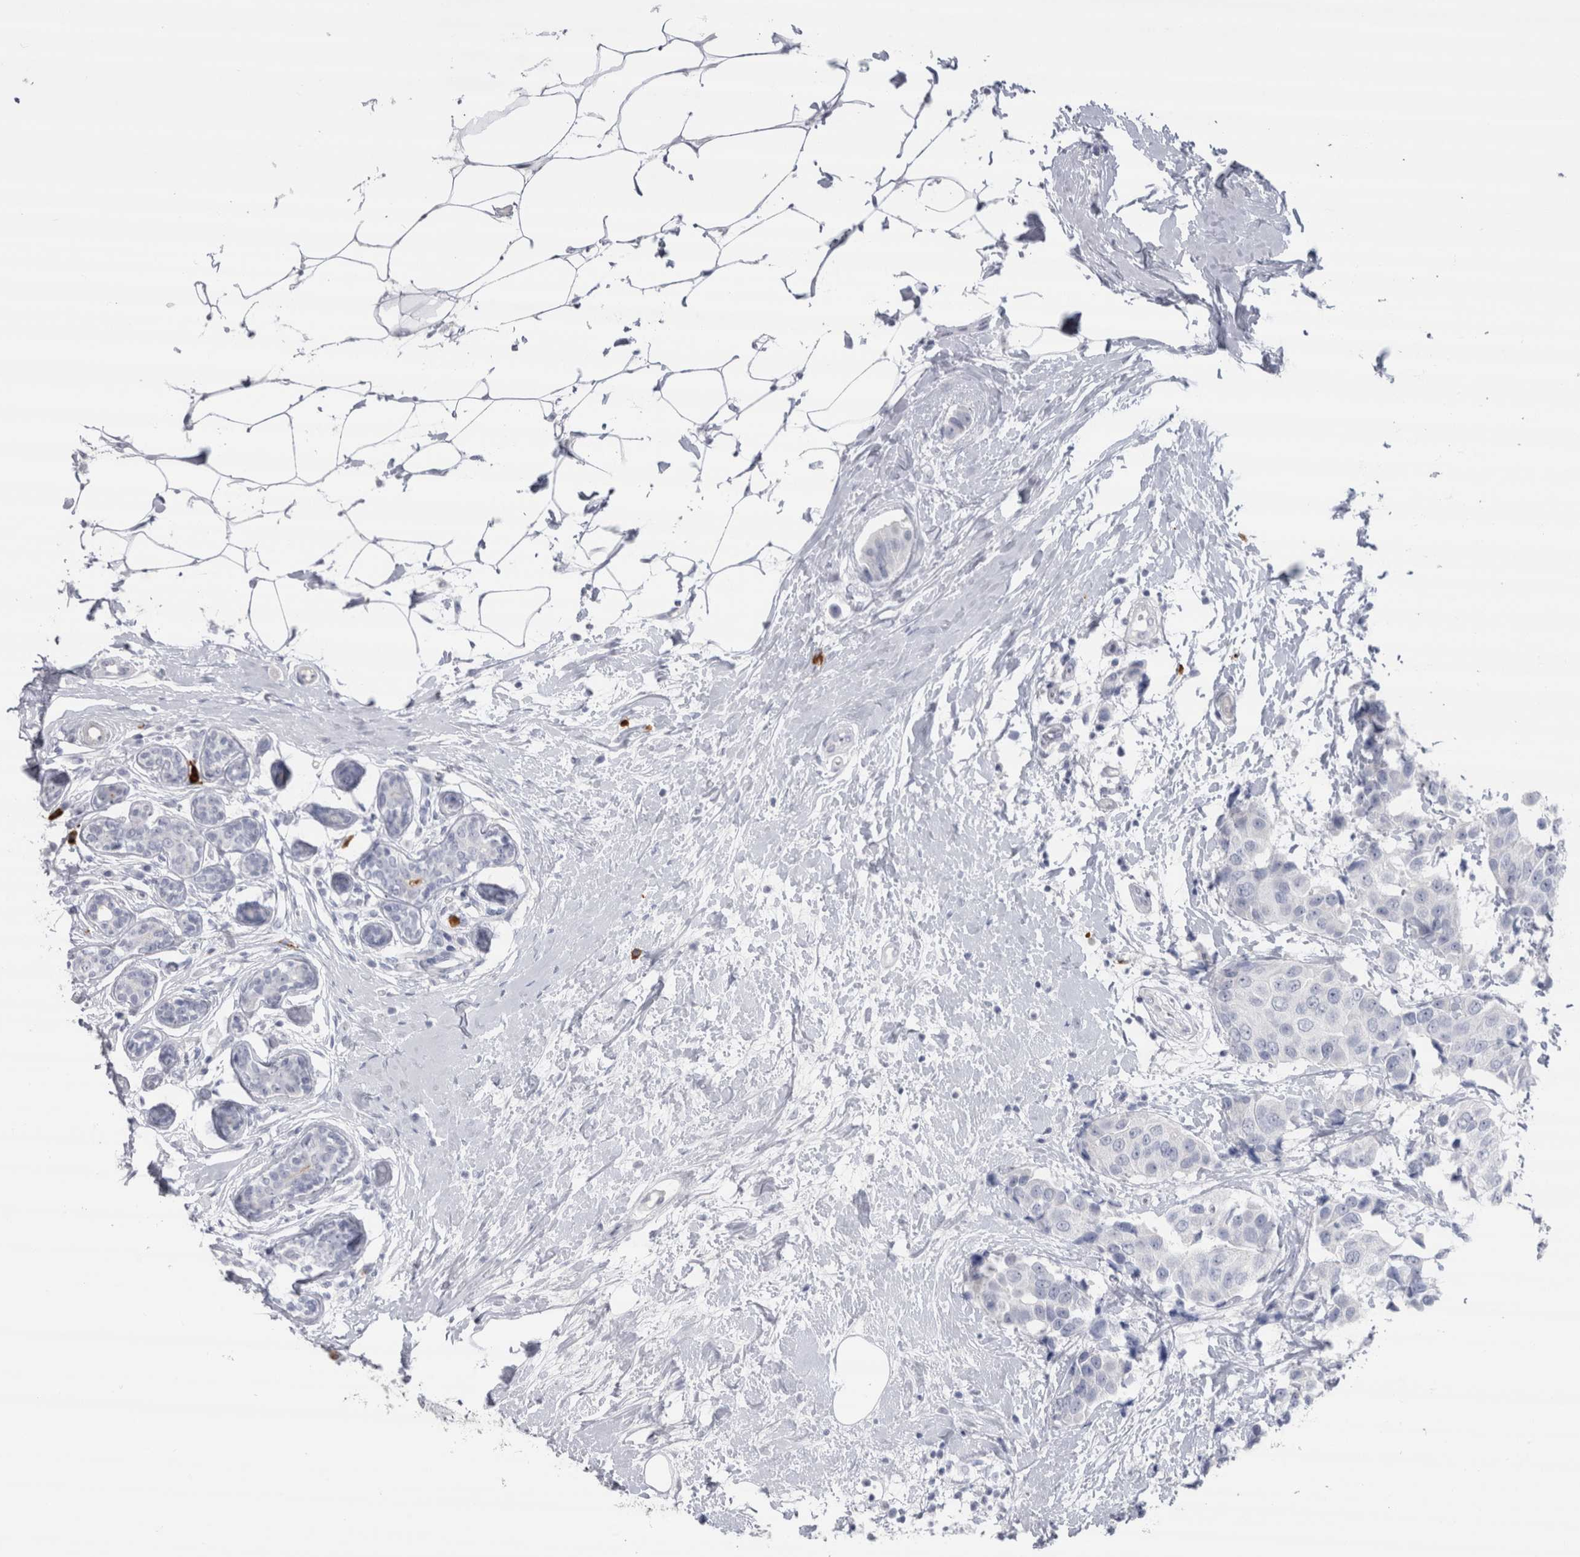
{"staining": {"intensity": "negative", "quantity": "none", "location": "none"}, "tissue": "breast cancer", "cell_type": "Tumor cells", "image_type": "cancer", "snomed": [{"axis": "morphology", "description": "Normal tissue, NOS"}, {"axis": "morphology", "description": "Duct carcinoma"}, {"axis": "topography", "description": "Breast"}], "caption": "A high-resolution histopathology image shows IHC staining of breast cancer, which exhibits no significant expression in tumor cells. (DAB (3,3'-diaminobenzidine) immunohistochemistry (IHC), high magnification).", "gene": "CDH17", "patient": {"sex": "female", "age": 39}}